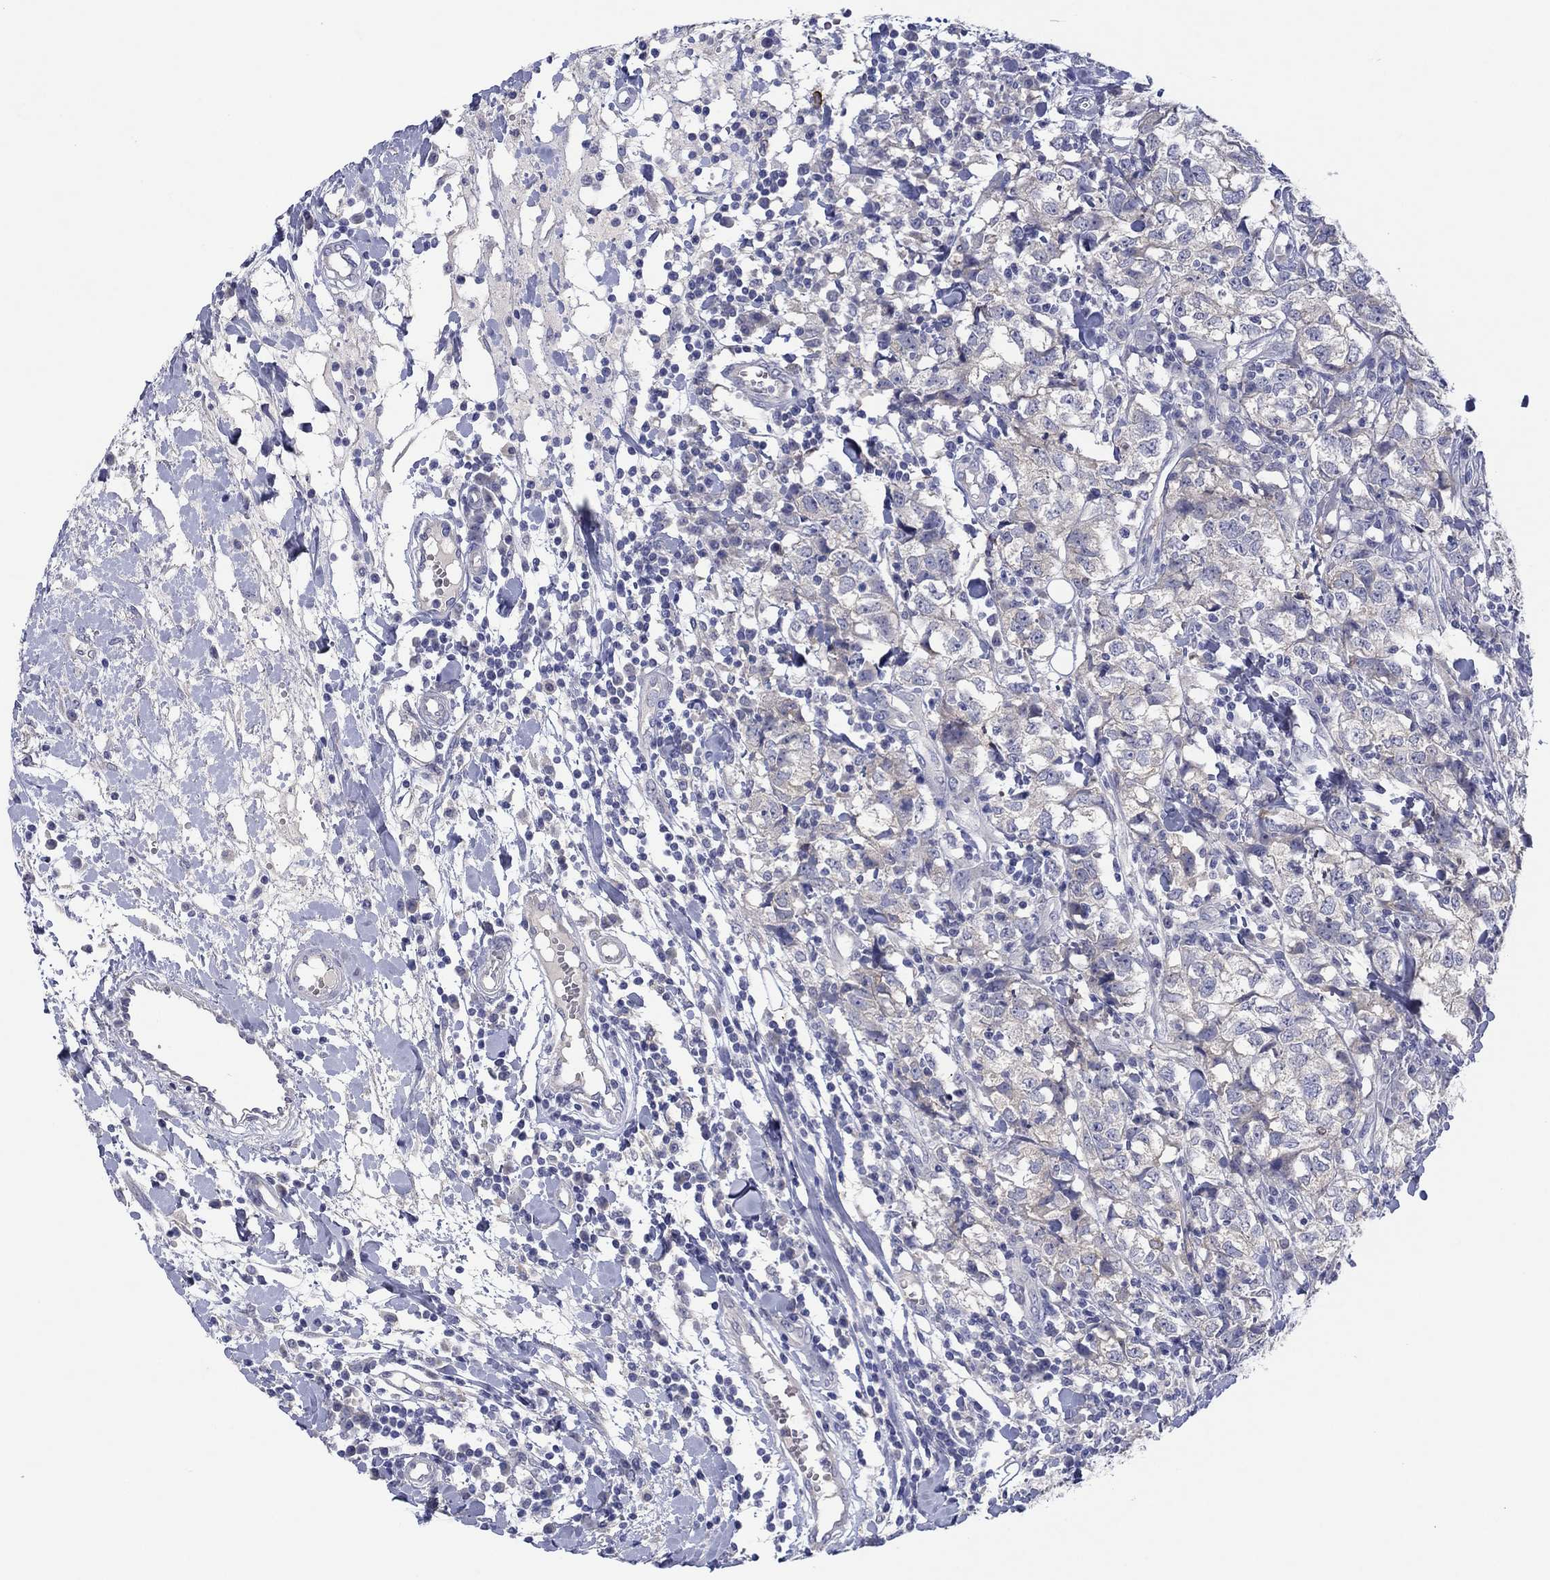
{"staining": {"intensity": "negative", "quantity": "none", "location": "none"}, "tissue": "breast cancer", "cell_type": "Tumor cells", "image_type": "cancer", "snomed": [{"axis": "morphology", "description": "Duct carcinoma"}, {"axis": "topography", "description": "Breast"}], "caption": "Breast cancer (intraductal carcinoma) was stained to show a protein in brown. There is no significant expression in tumor cells. The staining was performed using DAB to visualize the protein expression in brown, while the nuclei were stained in blue with hematoxylin (Magnification: 20x).", "gene": "HDC", "patient": {"sex": "female", "age": 30}}